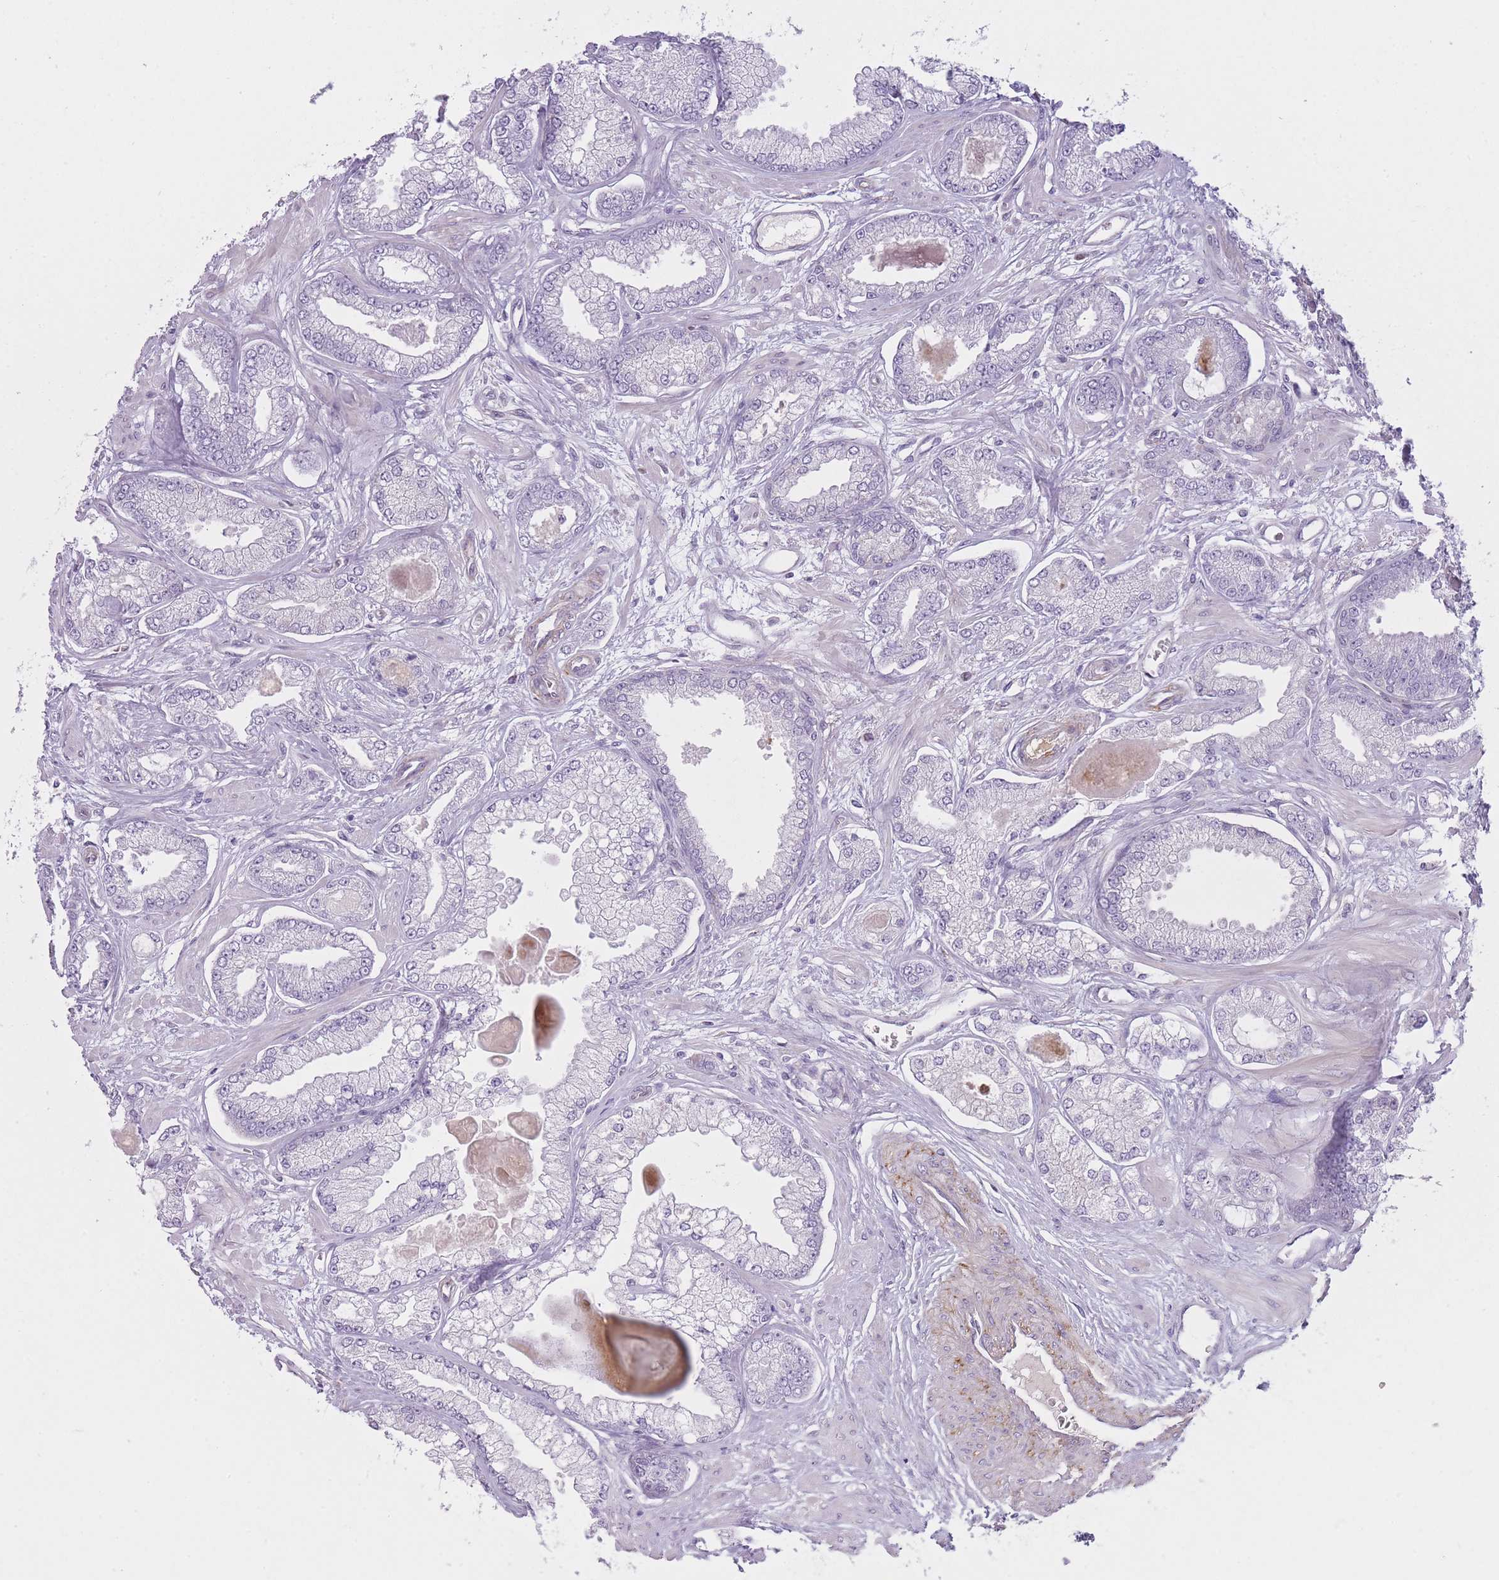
{"staining": {"intensity": "negative", "quantity": "none", "location": "none"}, "tissue": "prostate cancer", "cell_type": "Tumor cells", "image_type": "cancer", "snomed": [{"axis": "morphology", "description": "Adenocarcinoma, Low grade"}, {"axis": "topography", "description": "Prostate"}], "caption": "Tumor cells show no significant protein staining in prostate adenocarcinoma (low-grade).", "gene": "PGRMC2", "patient": {"sex": "male", "age": 64}}